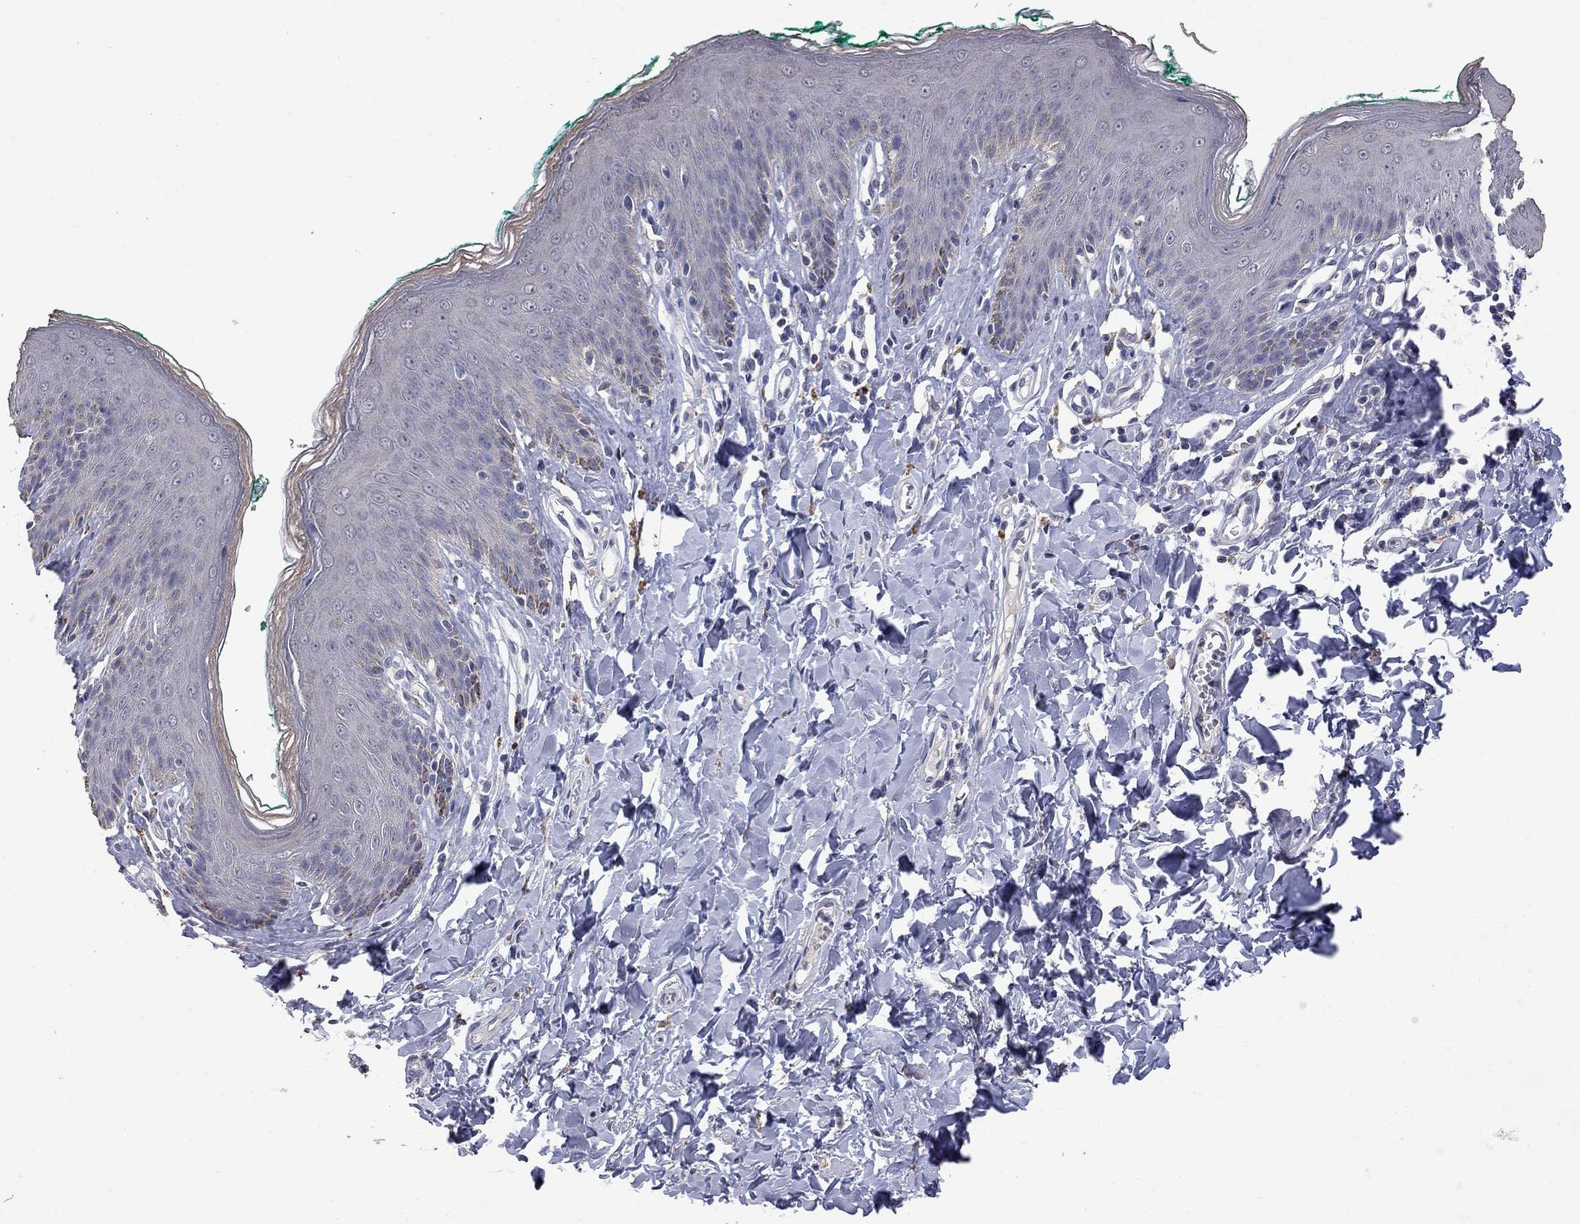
{"staining": {"intensity": "weak", "quantity": "<25%", "location": "cytoplasmic/membranous"}, "tissue": "skin", "cell_type": "Epidermal cells", "image_type": "normal", "snomed": [{"axis": "morphology", "description": "Normal tissue, NOS"}, {"axis": "topography", "description": "Vulva"}], "caption": "Image shows no significant protein staining in epidermal cells of normal skin. Brightfield microscopy of immunohistochemistry stained with DAB (brown) and hematoxylin (blue), captured at high magnification.", "gene": "NOS2", "patient": {"sex": "female", "age": 66}}